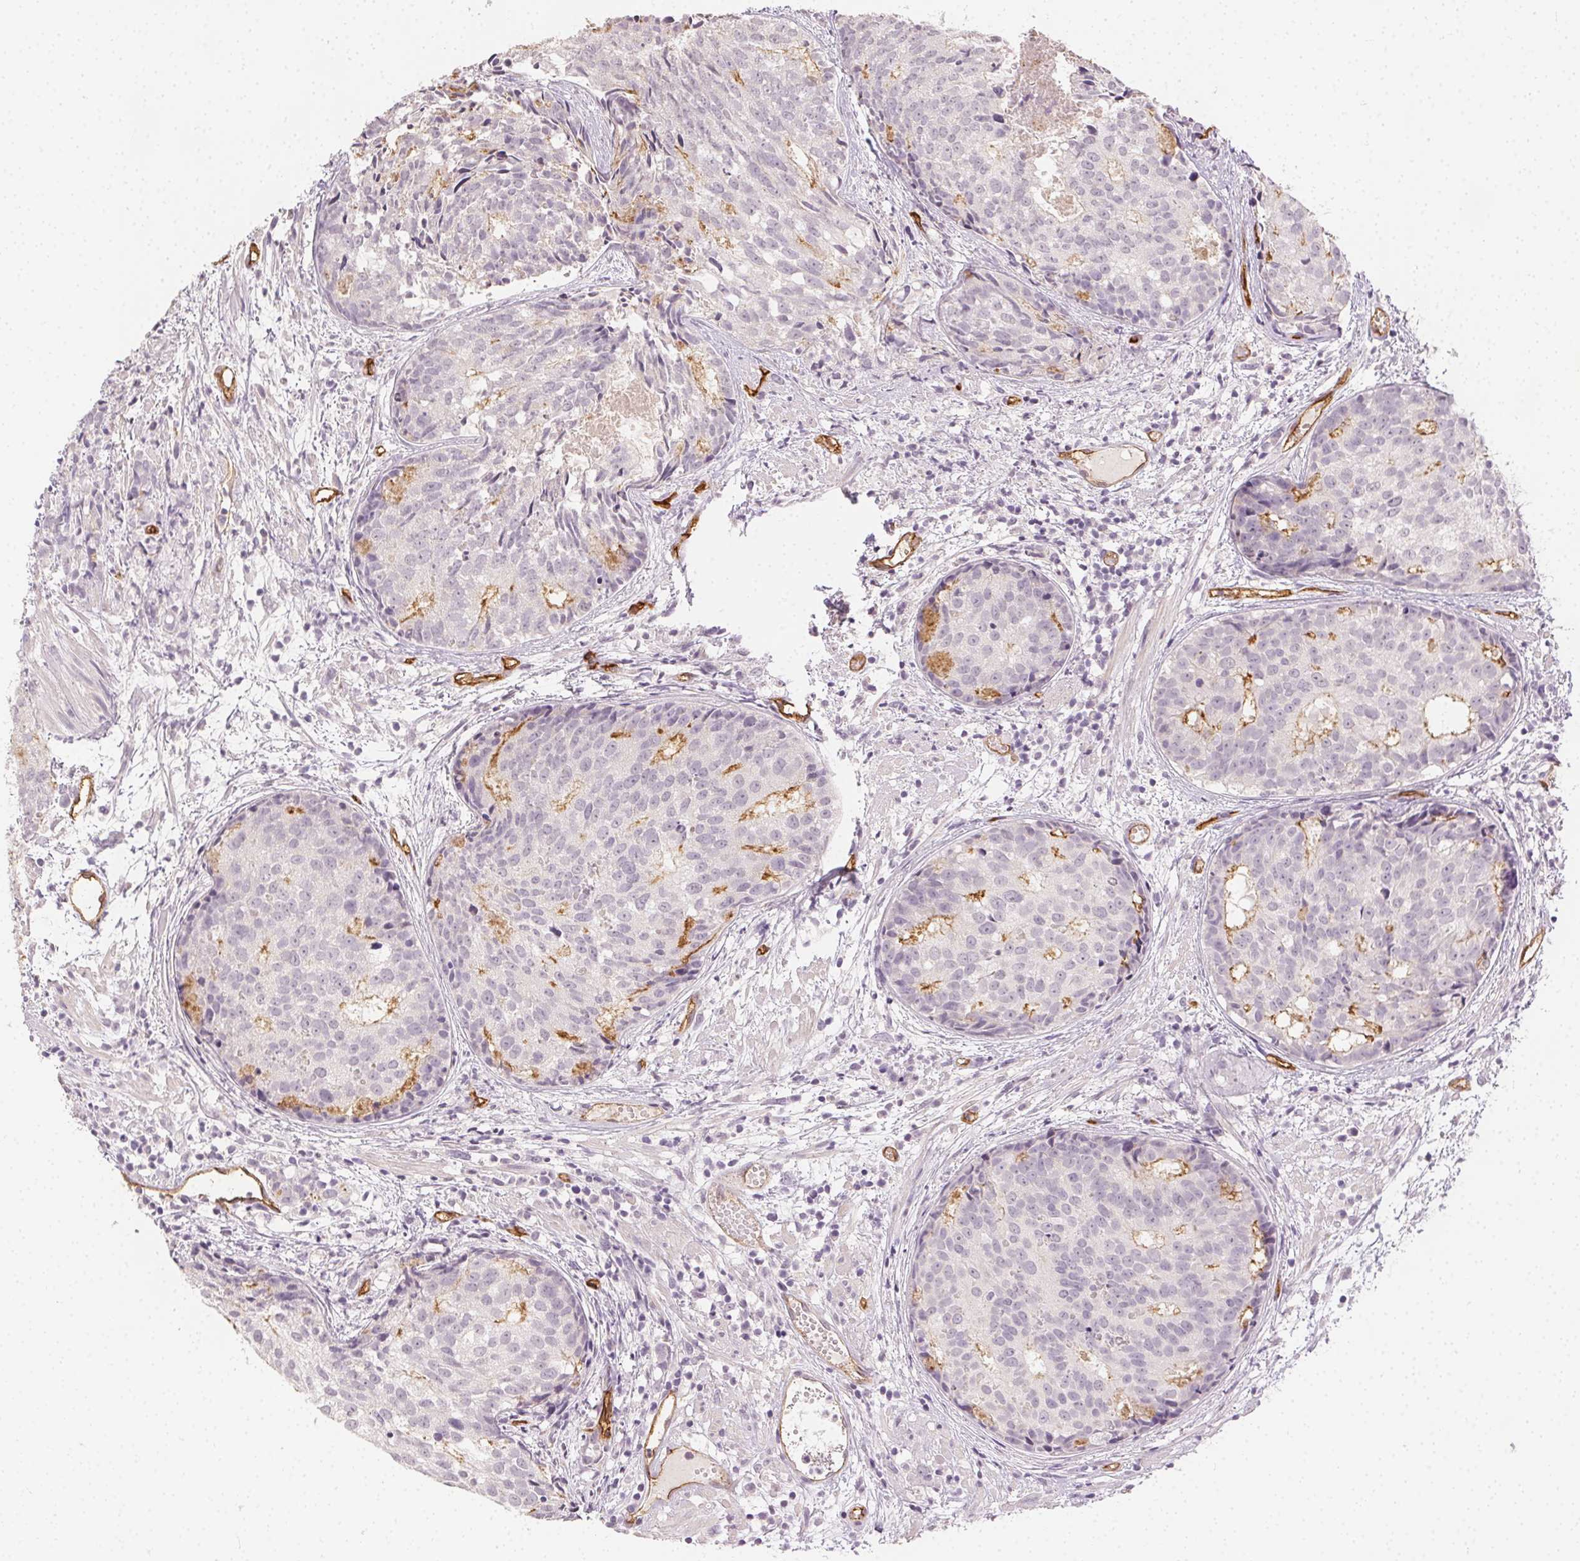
{"staining": {"intensity": "moderate", "quantity": "<25%", "location": "cytoplasmic/membranous"}, "tissue": "prostate cancer", "cell_type": "Tumor cells", "image_type": "cancer", "snomed": [{"axis": "morphology", "description": "Adenocarcinoma, High grade"}, {"axis": "topography", "description": "Prostate"}], "caption": "A brown stain labels moderate cytoplasmic/membranous positivity of a protein in human high-grade adenocarcinoma (prostate) tumor cells.", "gene": "PODXL", "patient": {"sex": "male", "age": 58}}